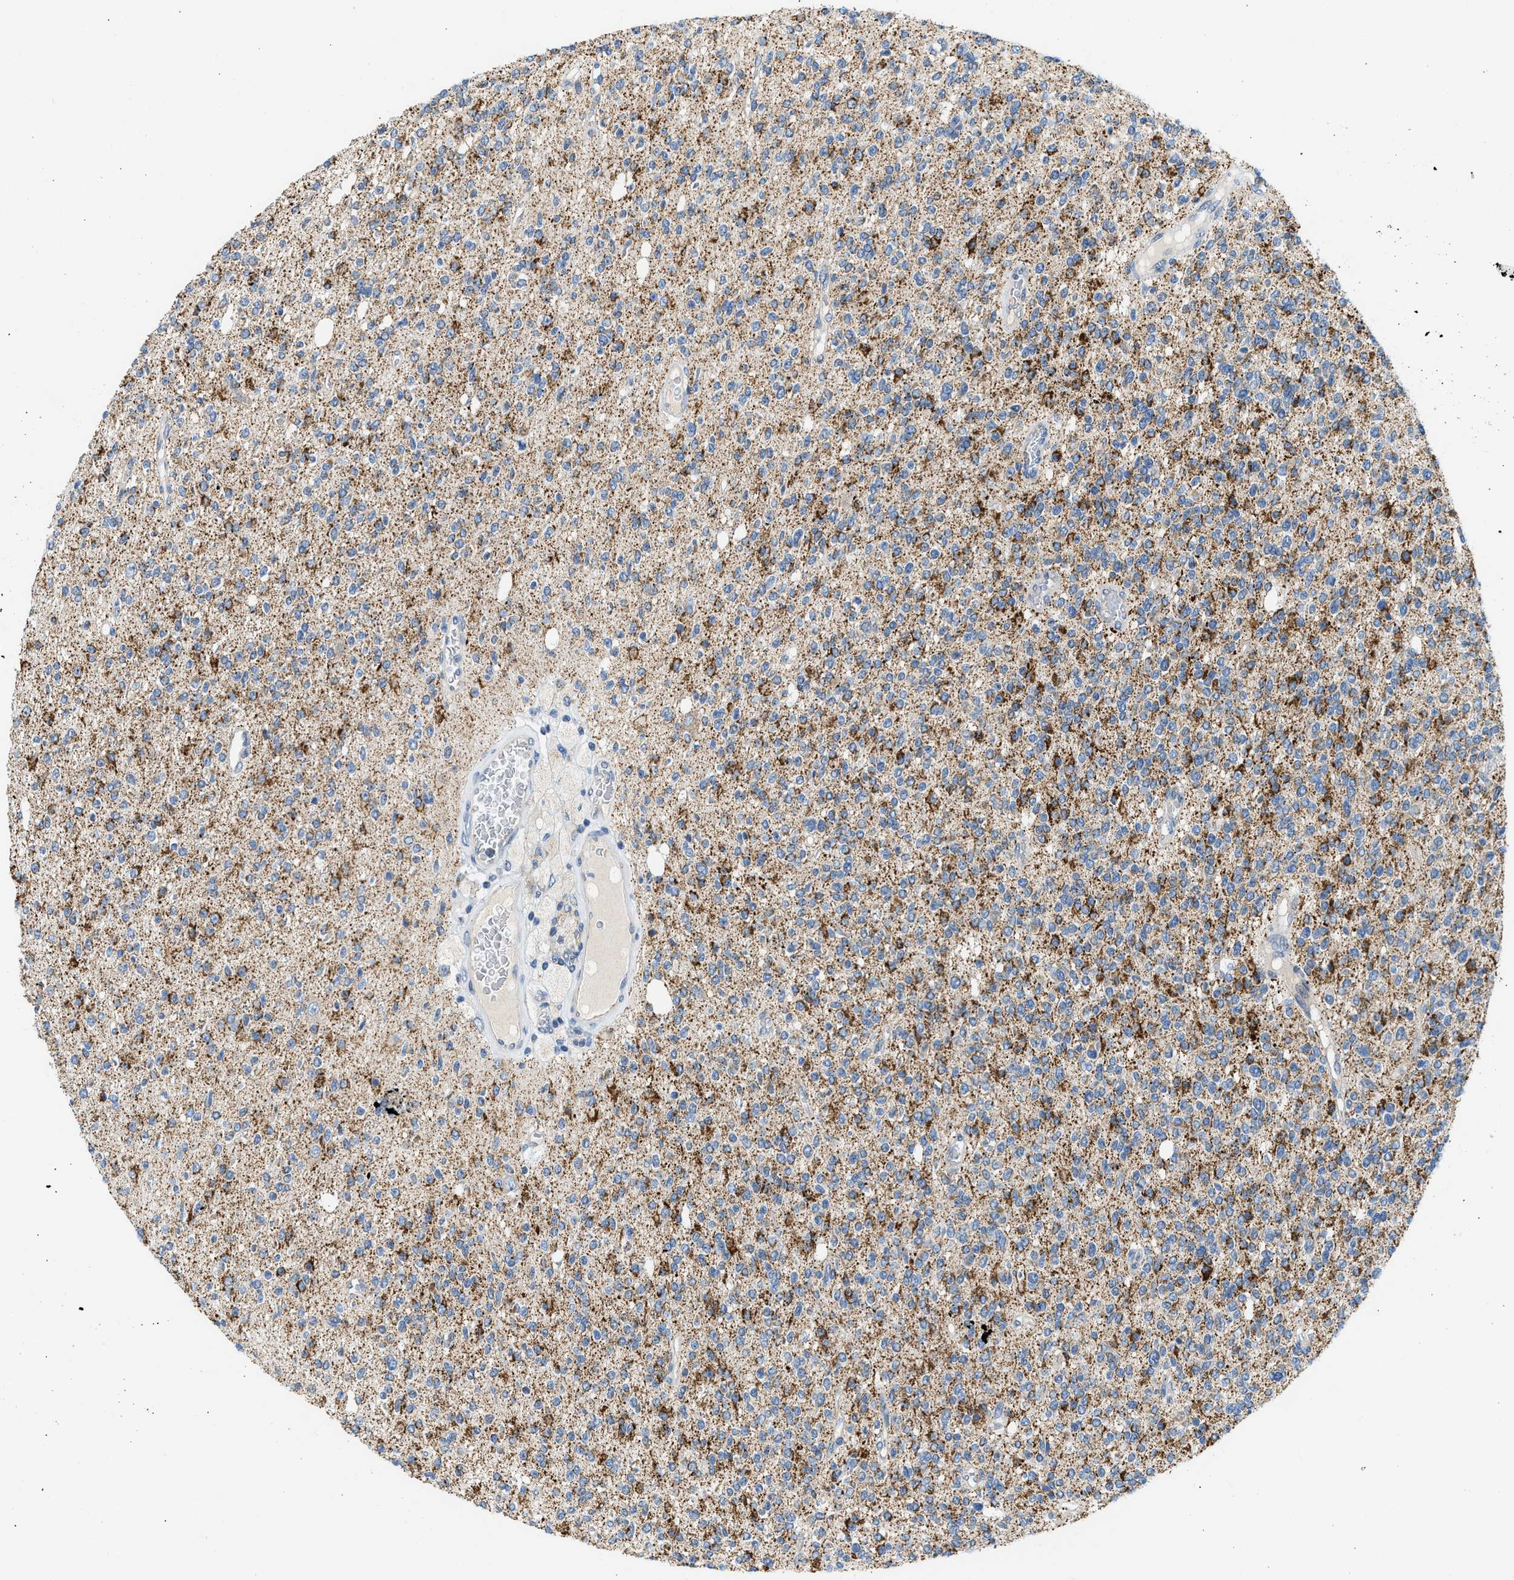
{"staining": {"intensity": "moderate", "quantity": "25%-75%", "location": "cytoplasmic/membranous"}, "tissue": "glioma", "cell_type": "Tumor cells", "image_type": "cancer", "snomed": [{"axis": "morphology", "description": "Glioma, malignant, High grade"}, {"axis": "topography", "description": "Brain"}], "caption": "A brown stain shows moderate cytoplasmic/membranous positivity of a protein in malignant high-grade glioma tumor cells. (Brightfield microscopy of DAB IHC at high magnification).", "gene": "CAMKK2", "patient": {"sex": "male", "age": 34}}